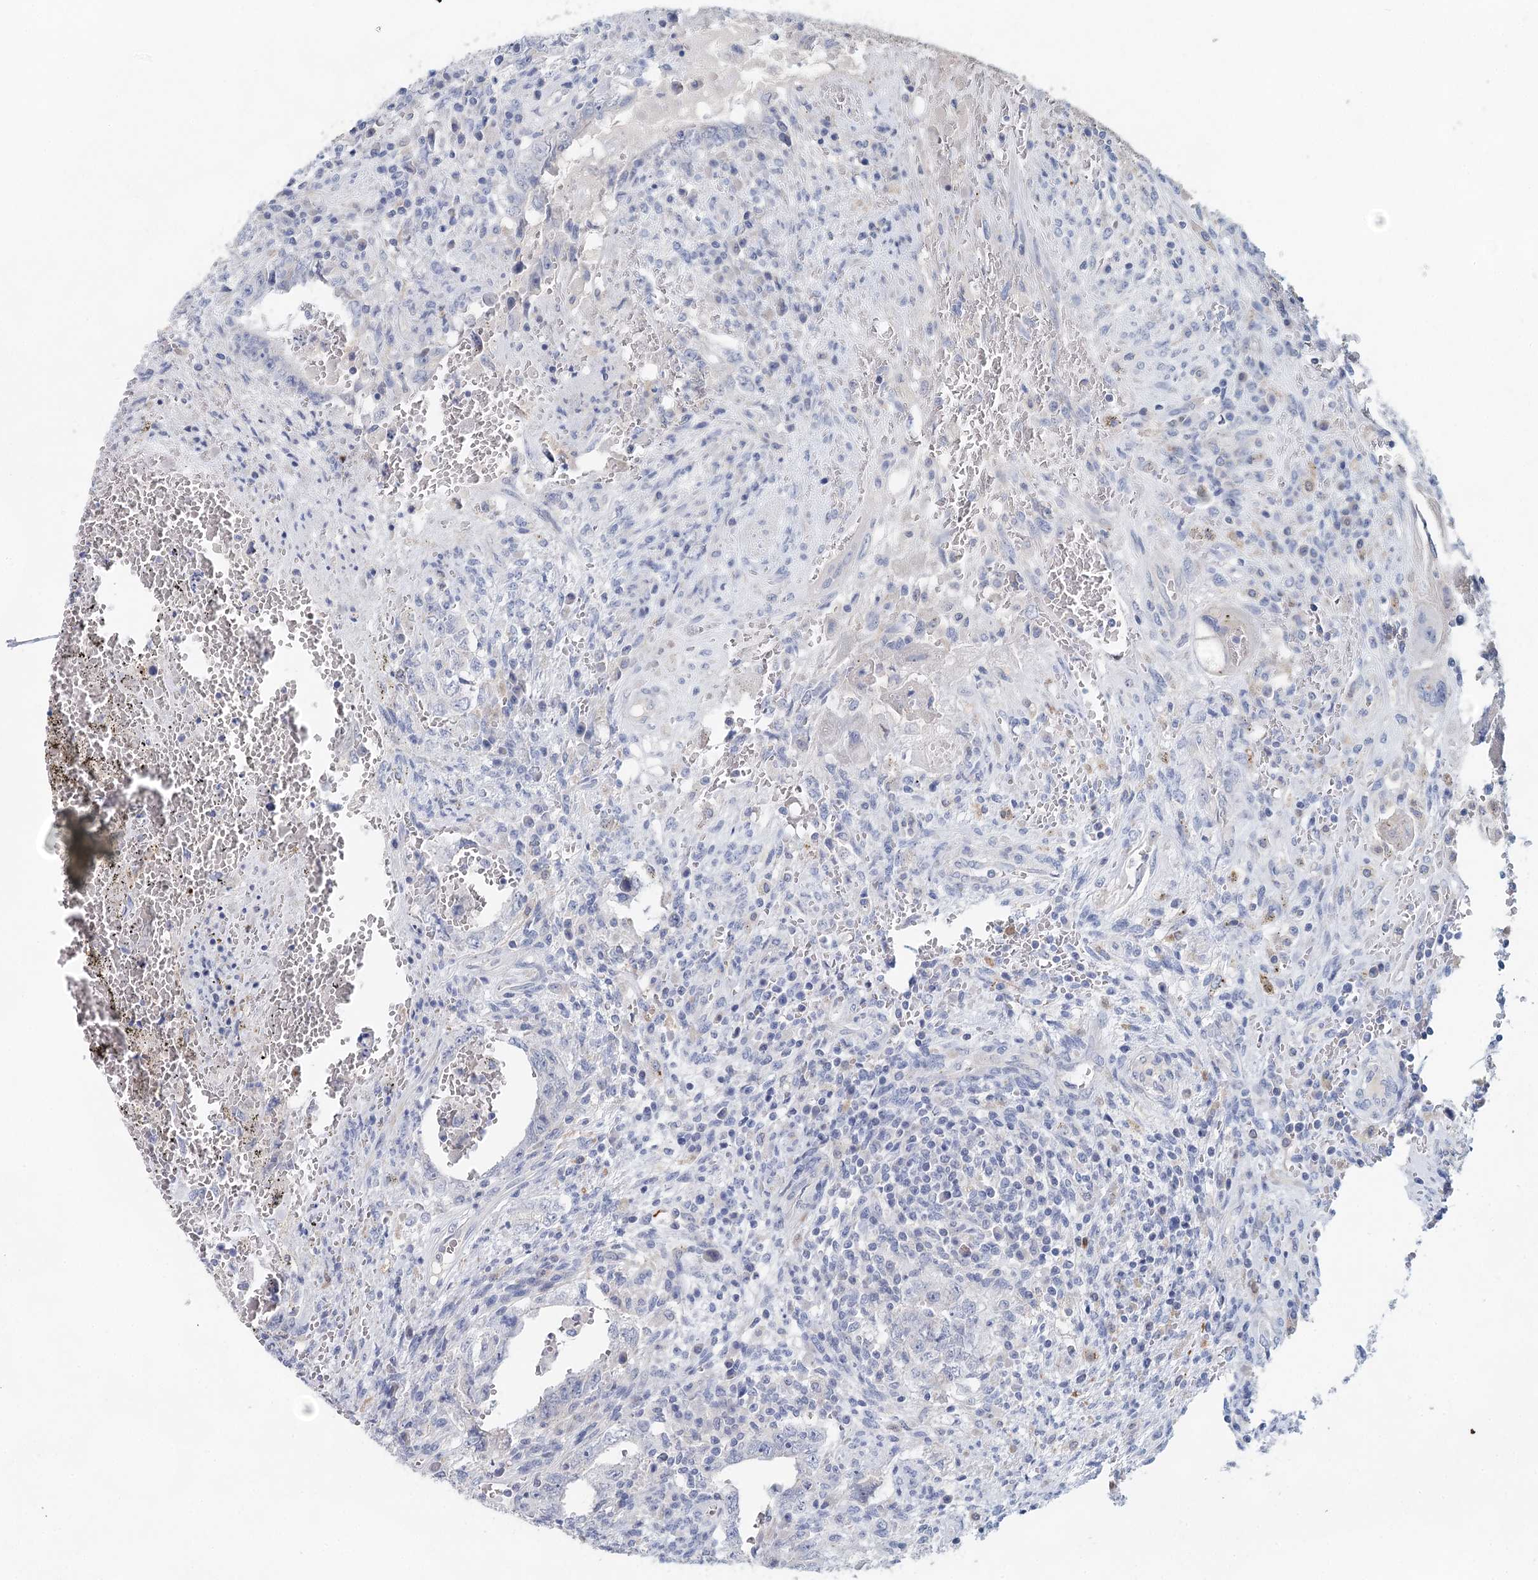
{"staining": {"intensity": "negative", "quantity": "none", "location": "none"}, "tissue": "testis cancer", "cell_type": "Tumor cells", "image_type": "cancer", "snomed": [{"axis": "morphology", "description": "Carcinoma, Embryonal, NOS"}, {"axis": "topography", "description": "Testis"}], "caption": "There is no significant positivity in tumor cells of testis embryonal carcinoma.", "gene": "SLC19A3", "patient": {"sex": "male", "age": 26}}